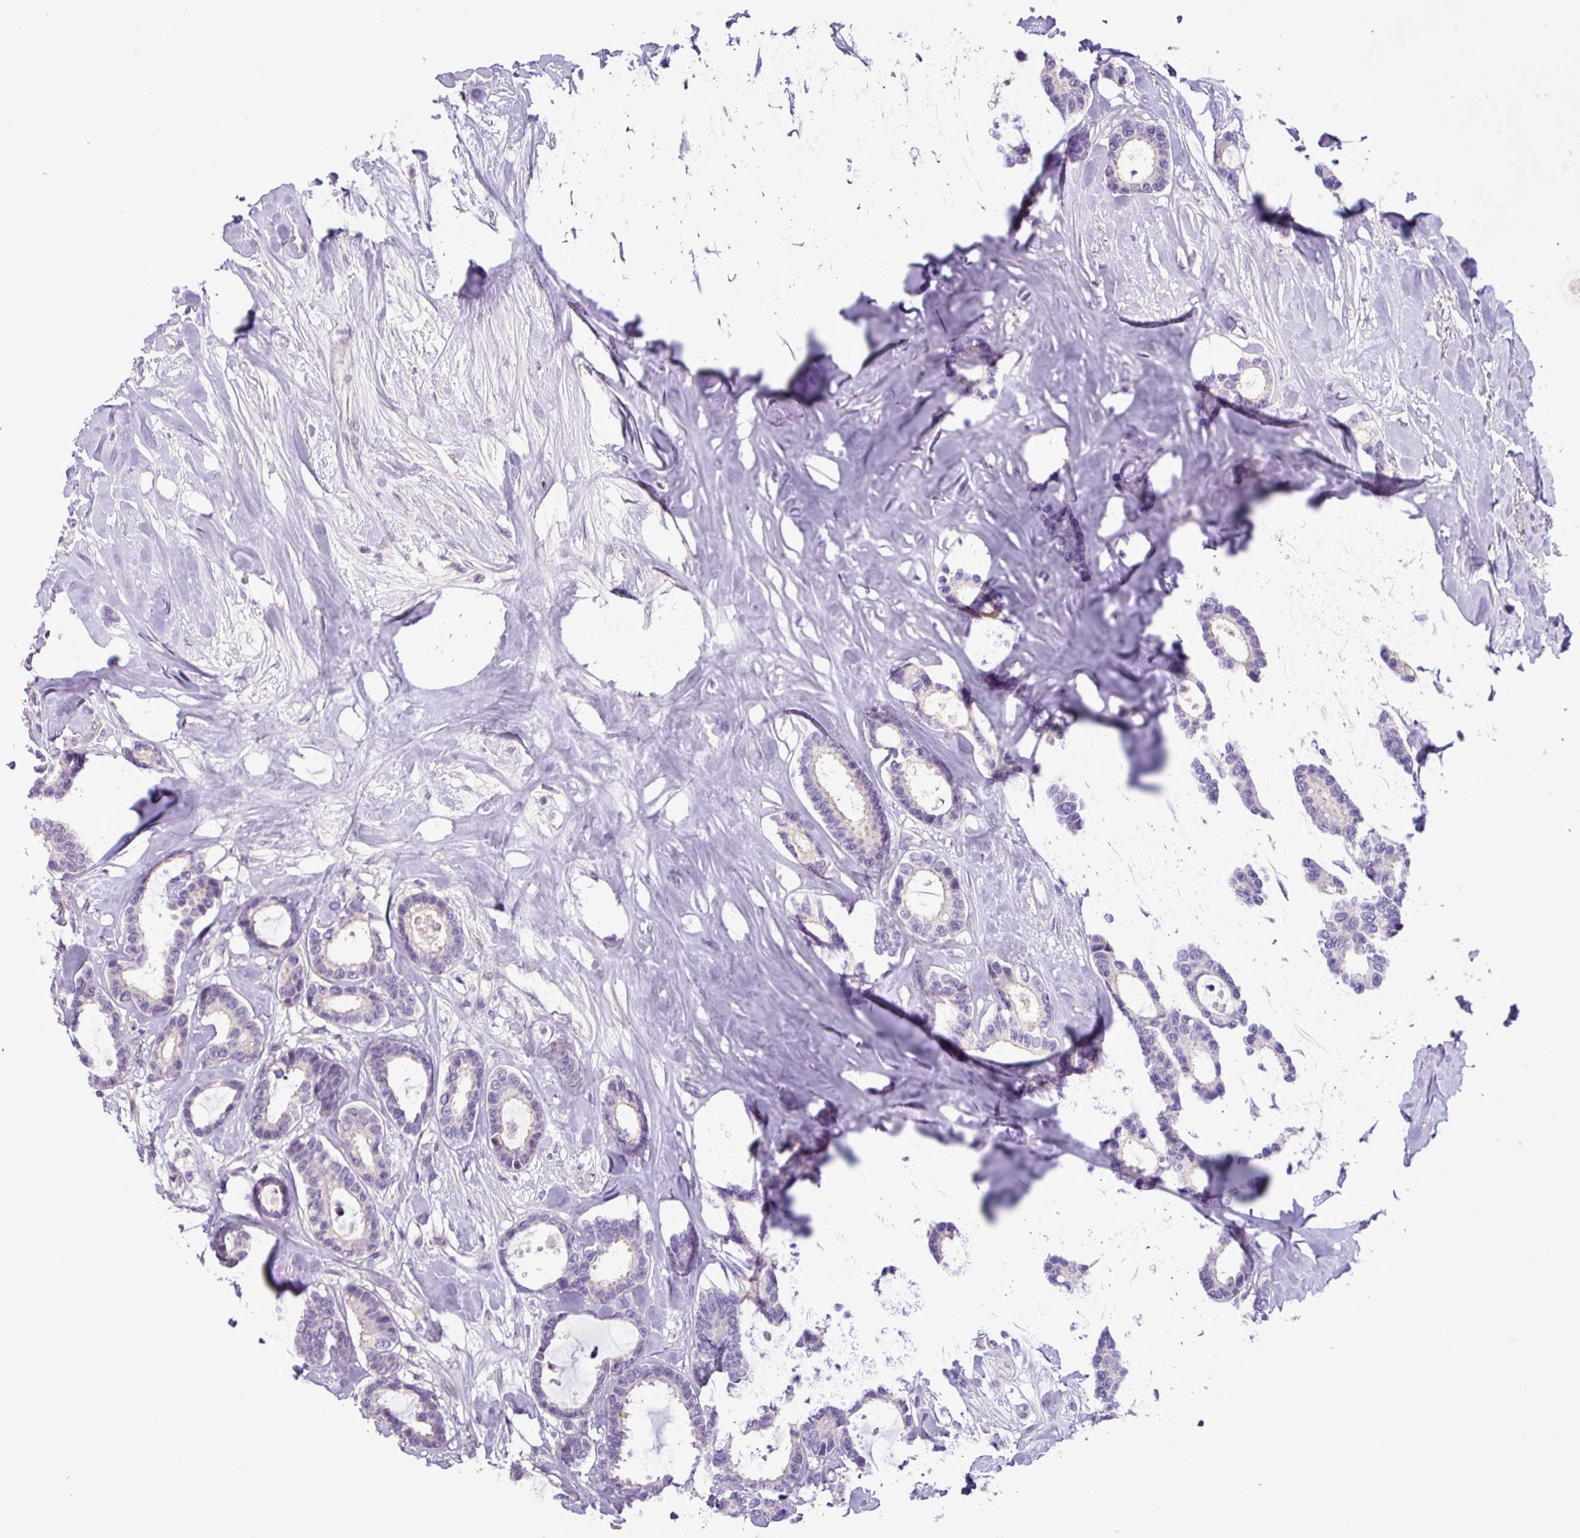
{"staining": {"intensity": "negative", "quantity": "none", "location": "none"}, "tissue": "breast cancer", "cell_type": "Tumor cells", "image_type": "cancer", "snomed": [{"axis": "morphology", "description": "Duct carcinoma"}, {"axis": "topography", "description": "Breast"}], "caption": "This is an immunohistochemistry (IHC) micrograph of human breast invasive ductal carcinoma. There is no positivity in tumor cells.", "gene": "PNLDC1", "patient": {"sex": "female", "age": 87}}